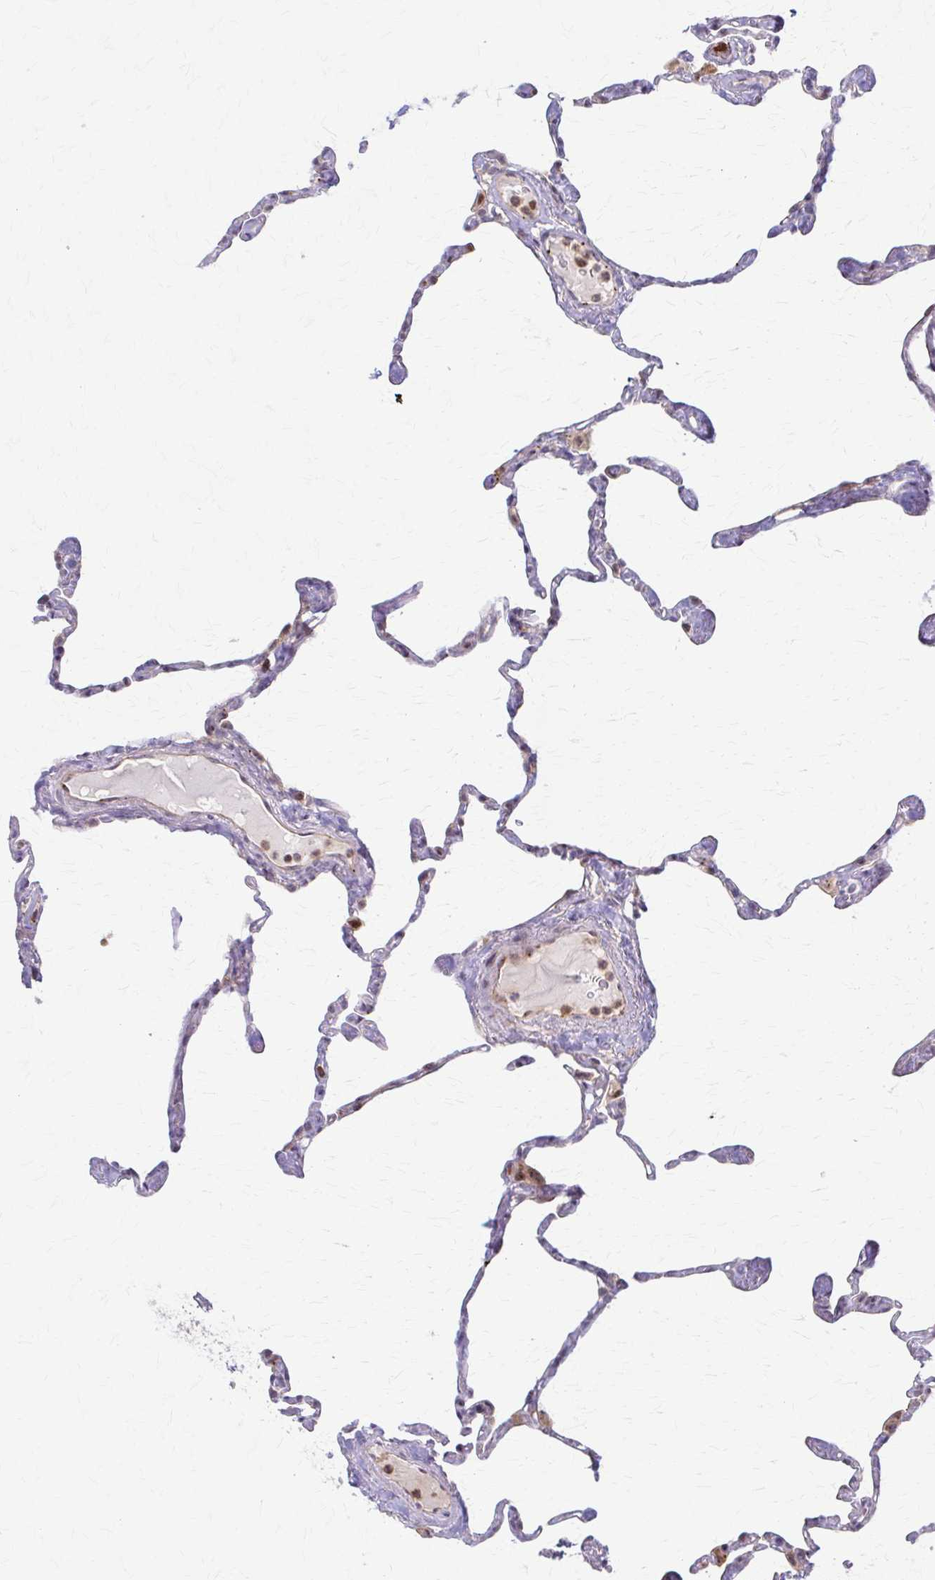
{"staining": {"intensity": "negative", "quantity": "none", "location": "none"}, "tissue": "lung", "cell_type": "Alveolar cells", "image_type": "normal", "snomed": [{"axis": "morphology", "description": "Normal tissue, NOS"}, {"axis": "topography", "description": "Lung"}], "caption": "This is an immunohistochemistry micrograph of normal human lung. There is no expression in alveolar cells.", "gene": "ARHGAP35", "patient": {"sex": "male", "age": 65}}